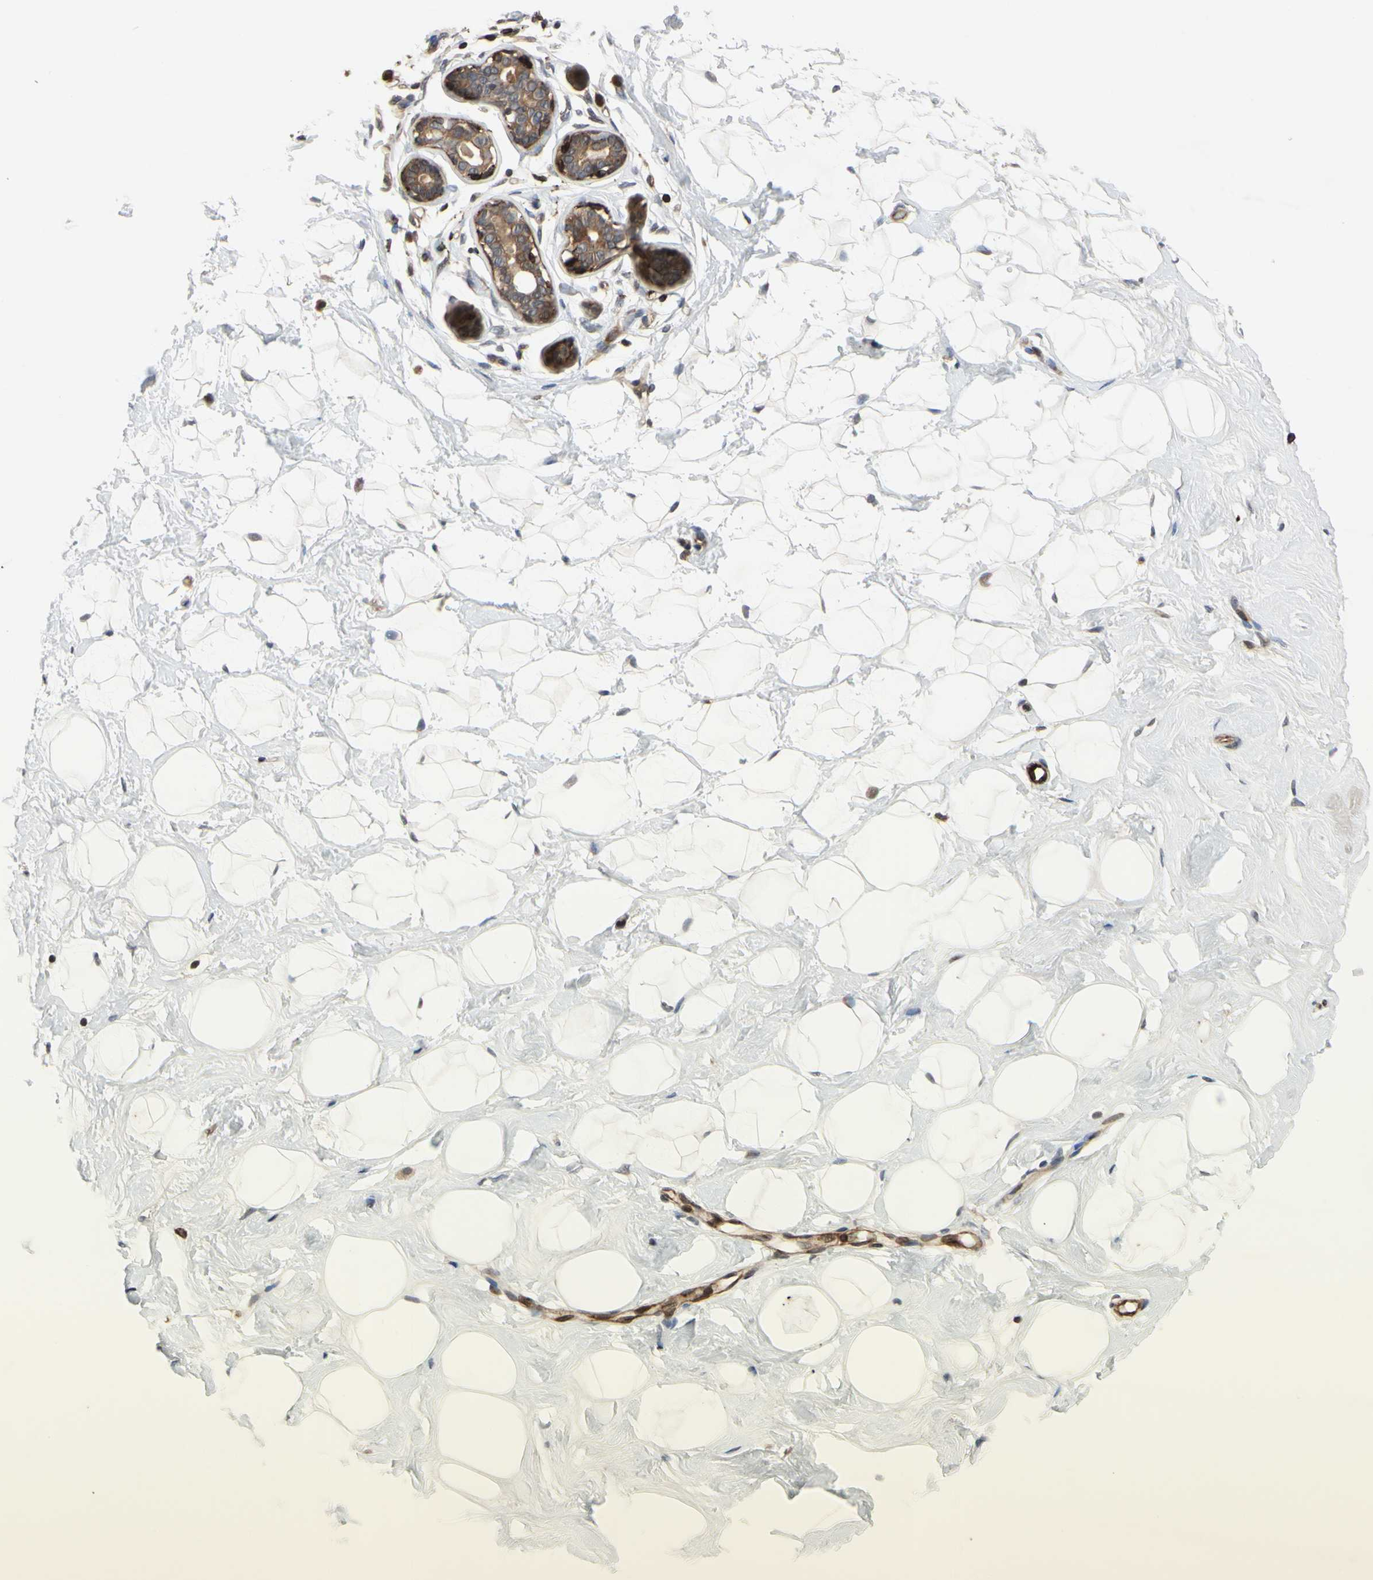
{"staining": {"intensity": "negative", "quantity": "none", "location": "none"}, "tissue": "breast", "cell_type": "Adipocytes", "image_type": "normal", "snomed": [{"axis": "morphology", "description": "Normal tissue, NOS"}, {"axis": "topography", "description": "Breast"}], "caption": "Immunohistochemistry (IHC) of benign human breast displays no positivity in adipocytes. The staining was performed using DAB (3,3'-diaminobenzidine) to visualize the protein expression in brown, while the nuclei were stained in blue with hematoxylin (Magnification: 20x).", "gene": "PLXNA2", "patient": {"sex": "female", "age": 23}}